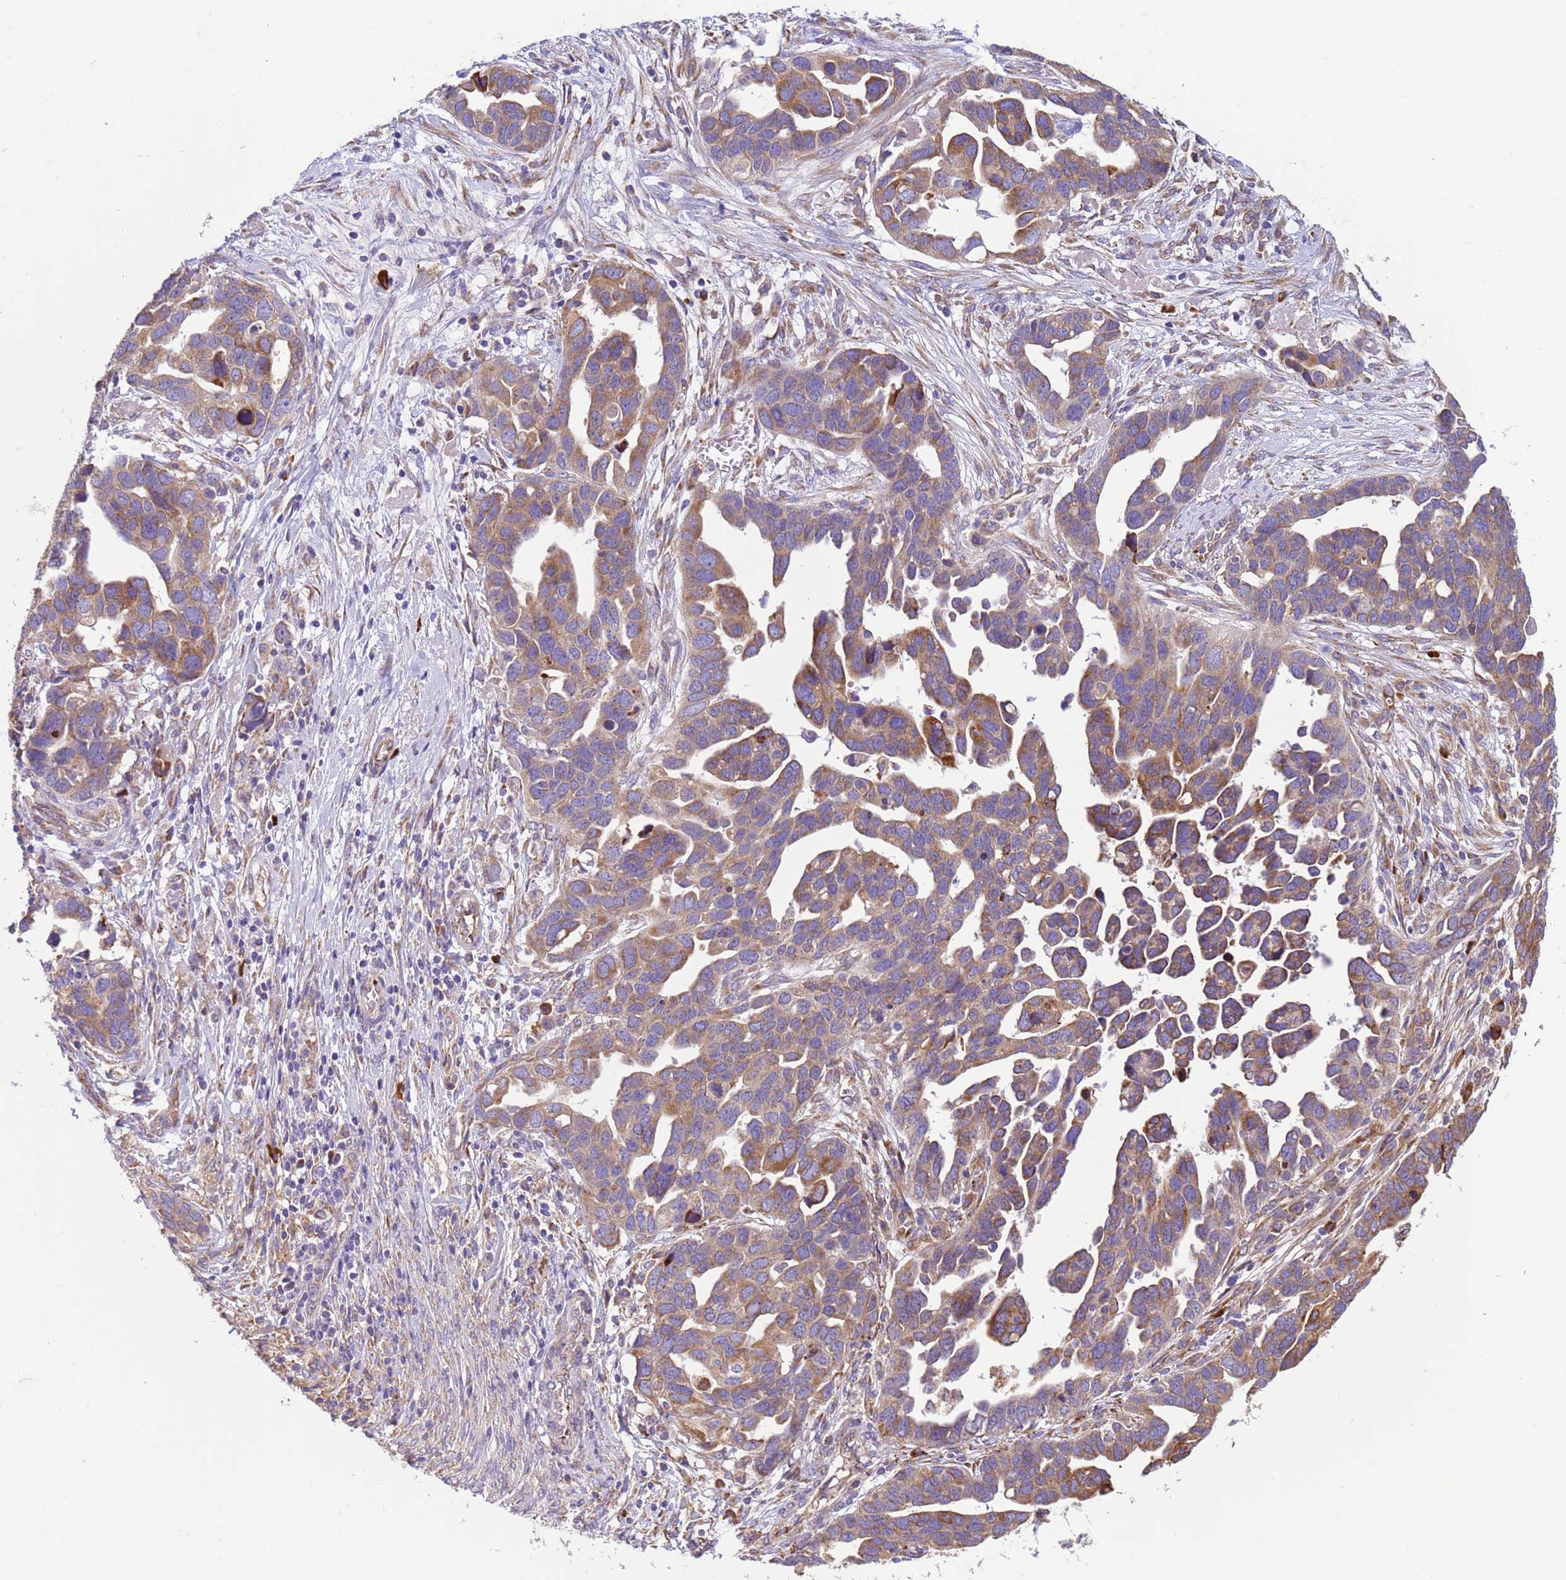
{"staining": {"intensity": "moderate", "quantity": ">75%", "location": "cytoplasmic/membranous"}, "tissue": "ovarian cancer", "cell_type": "Tumor cells", "image_type": "cancer", "snomed": [{"axis": "morphology", "description": "Cystadenocarcinoma, serous, NOS"}, {"axis": "topography", "description": "Ovary"}], "caption": "Human ovarian serous cystadenocarcinoma stained for a protein (brown) reveals moderate cytoplasmic/membranous positive staining in about >75% of tumor cells.", "gene": "THAP5", "patient": {"sex": "female", "age": 54}}